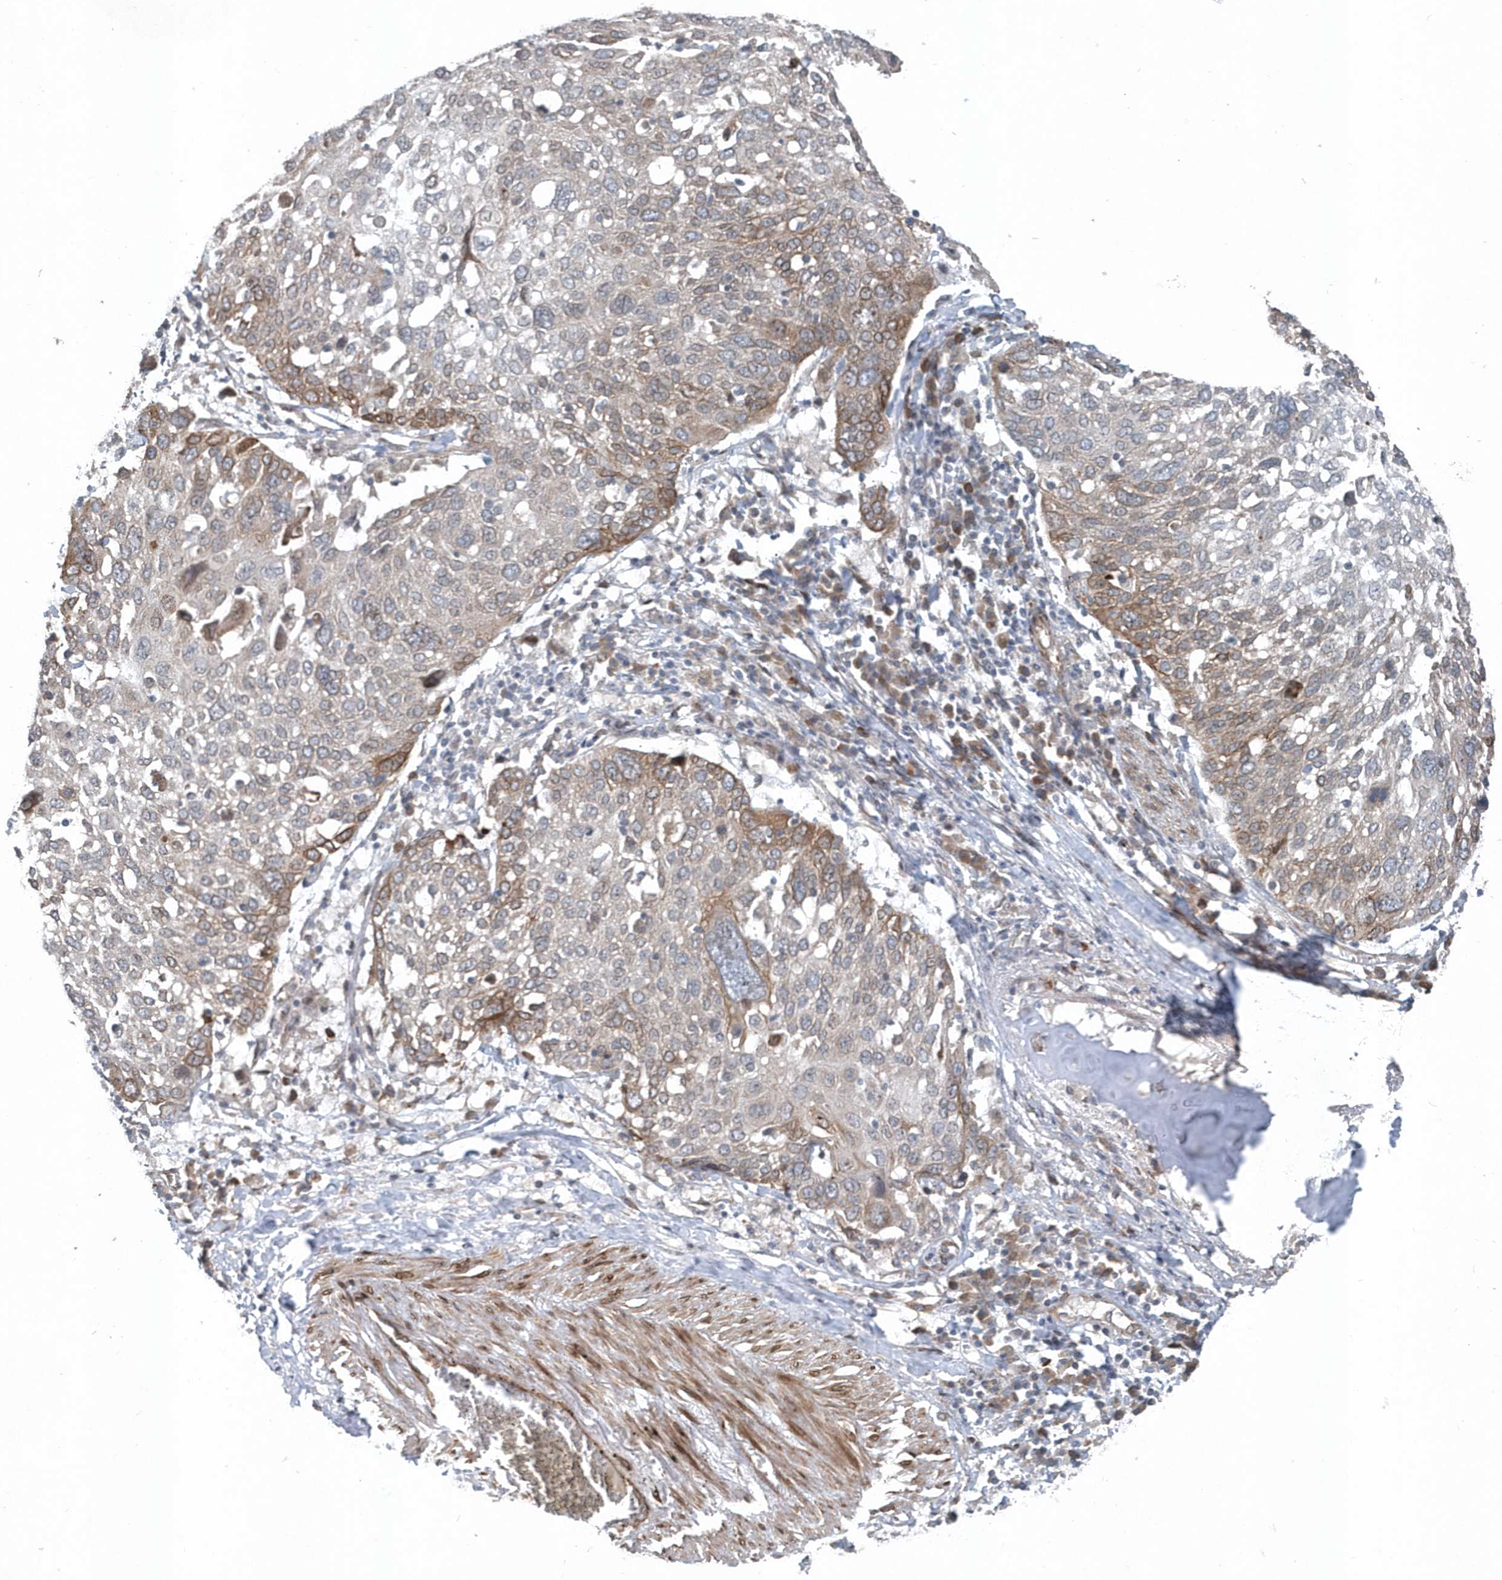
{"staining": {"intensity": "weak", "quantity": "<25%", "location": "cytoplasmic/membranous"}, "tissue": "lung cancer", "cell_type": "Tumor cells", "image_type": "cancer", "snomed": [{"axis": "morphology", "description": "Squamous cell carcinoma, NOS"}, {"axis": "topography", "description": "Lung"}], "caption": "Micrograph shows no significant protein staining in tumor cells of squamous cell carcinoma (lung). (Brightfield microscopy of DAB immunohistochemistry (IHC) at high magnification).", "gene": "MCC", "patient": {"sex": "male", "age": 65}}